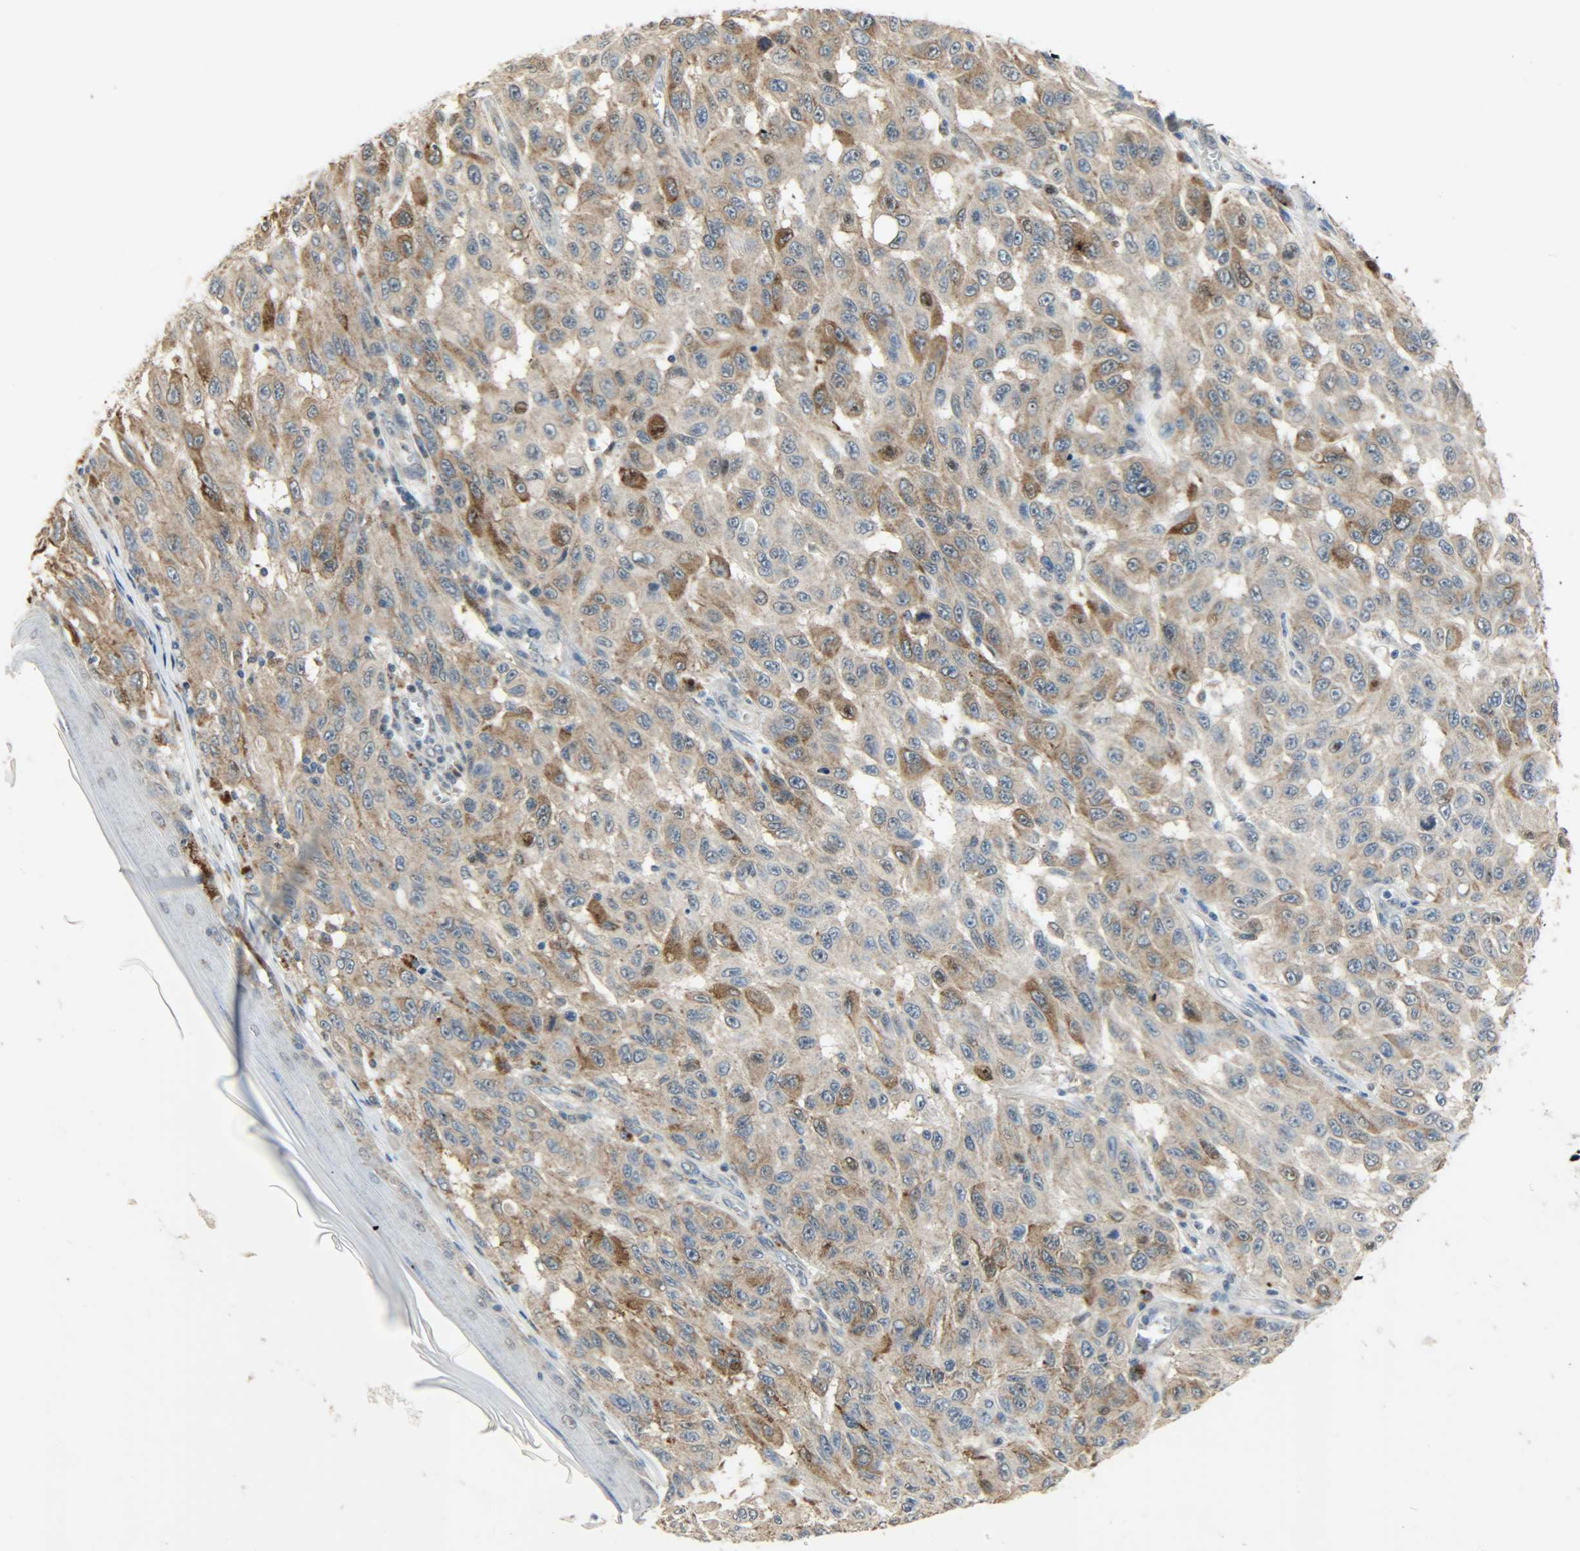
{"staining": {"intensity": "strong", "quantity": ">75%", "location": "cytoplasmic/membranous"}, "tissue": "melanoma", "cell_type": "Tumor cells", "image_type": "cancer", "snomed": [{"axis": "morphology", "description": "Malignant melanoma, NOS"}, {"axis": "topography", "description": "Skin"}], "caption": "Brown immunohistochemical staining in melanoma displays strong cytoplasmic/membranous staining in approximately >75% of tumor cells.", "gene": "GIT2", "patient": {"sex": "male", "age": 30}}